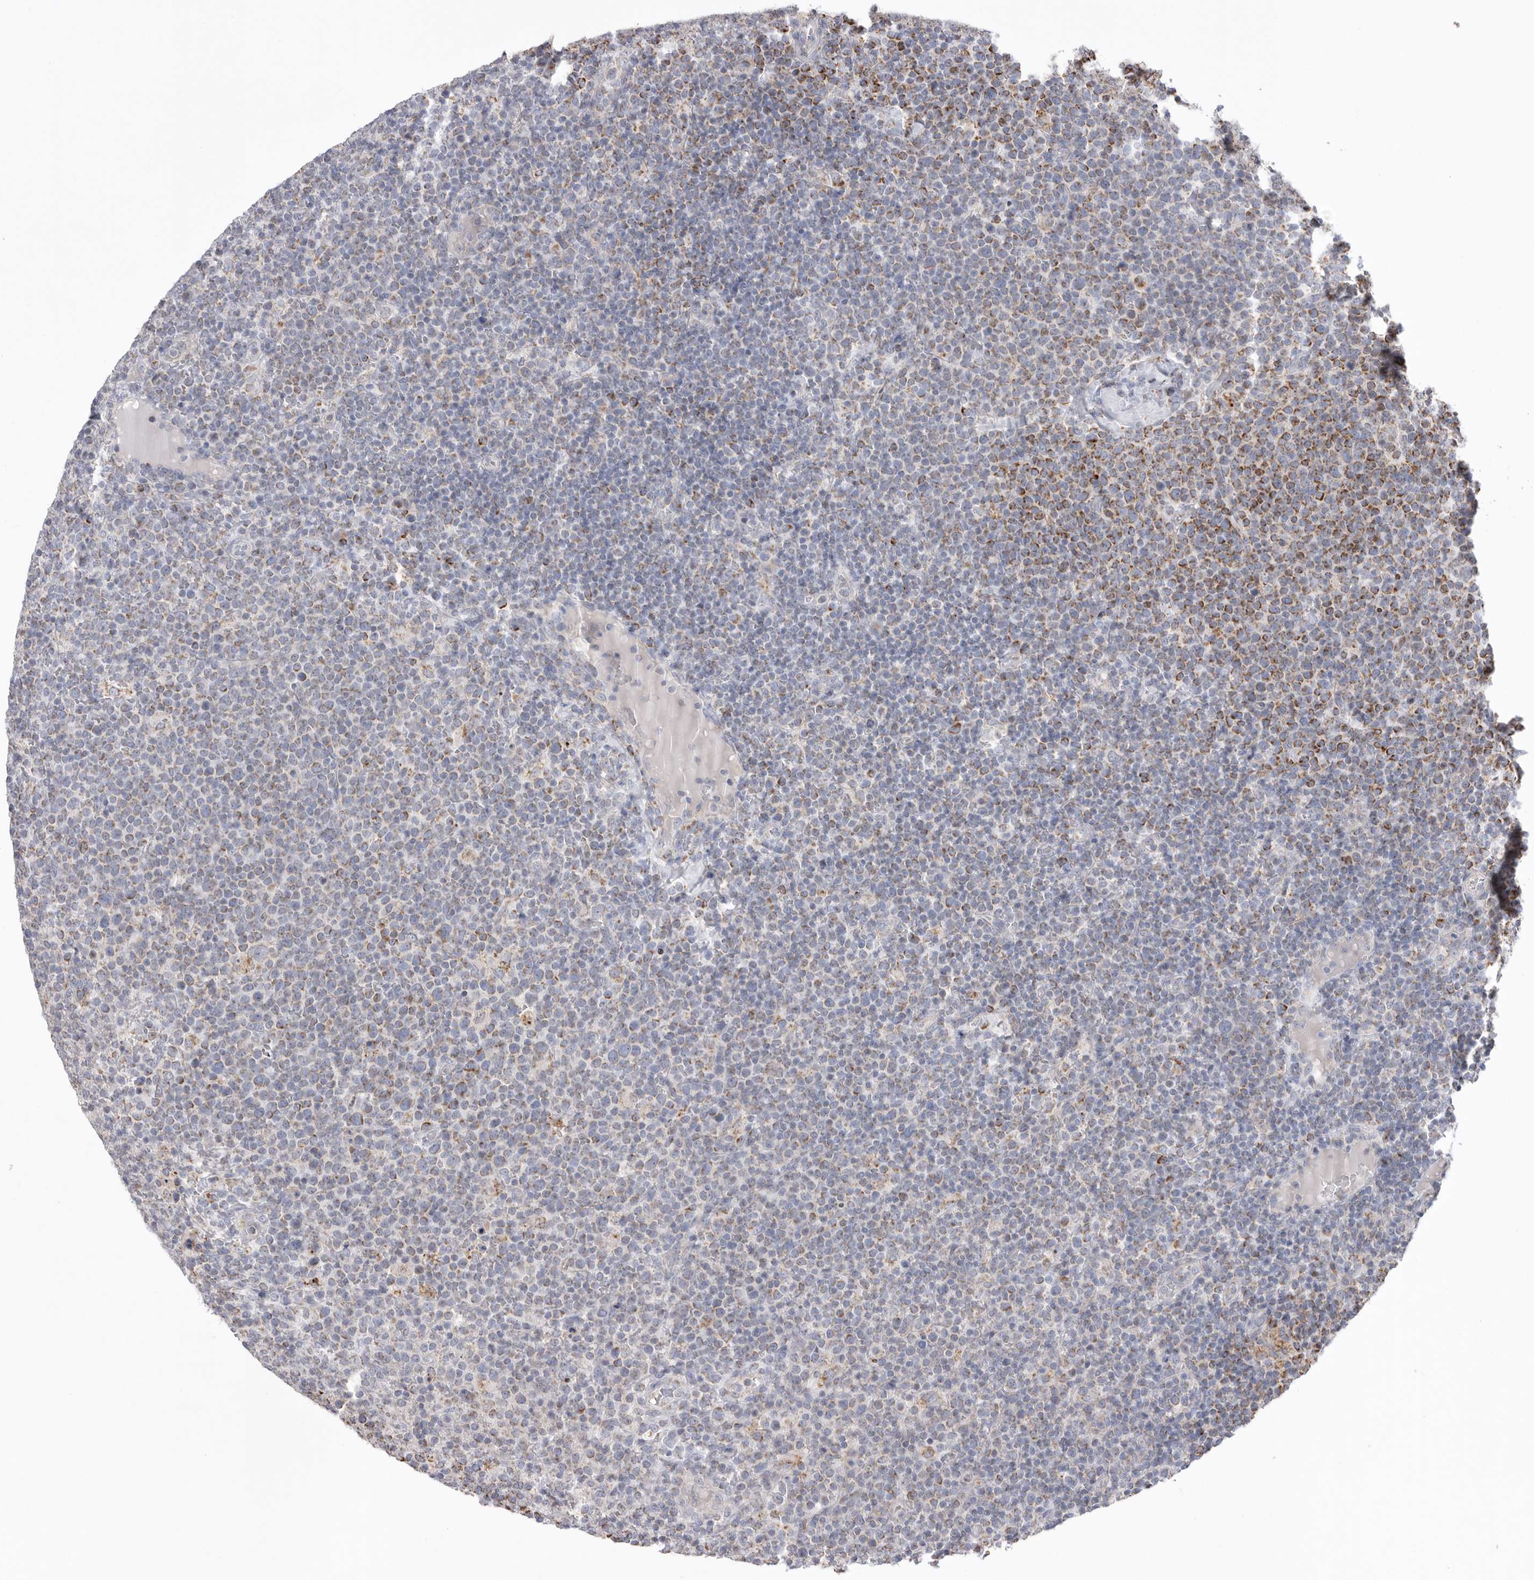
{"staining": {"intensity": "weak", "quantity": "25%-75%", "location": "cytoplasmic/membranous"}, "tissue": "lymphoma", "cell_type": "Tumor cells", "image_type": "cancer", "snomed": [{"axis": "morphology", "description": "Malignant lymphoma, non-Hodgkin's type, High grade"}, {"axis": "topography", "description": "Lymph node"}], "caption": "Immunohistochemical staining of human malignant lymphoma, non-Hodgkin's type (high-grade) reveals low levels of weak cytoplasmic/membranous protein expression in about 25%-75% of tumor cells. (Brightfield microscopy of DAB IHC at high magnification).", "gene": "VDAC3", "patient": {"sex": "male", "age": 61}}